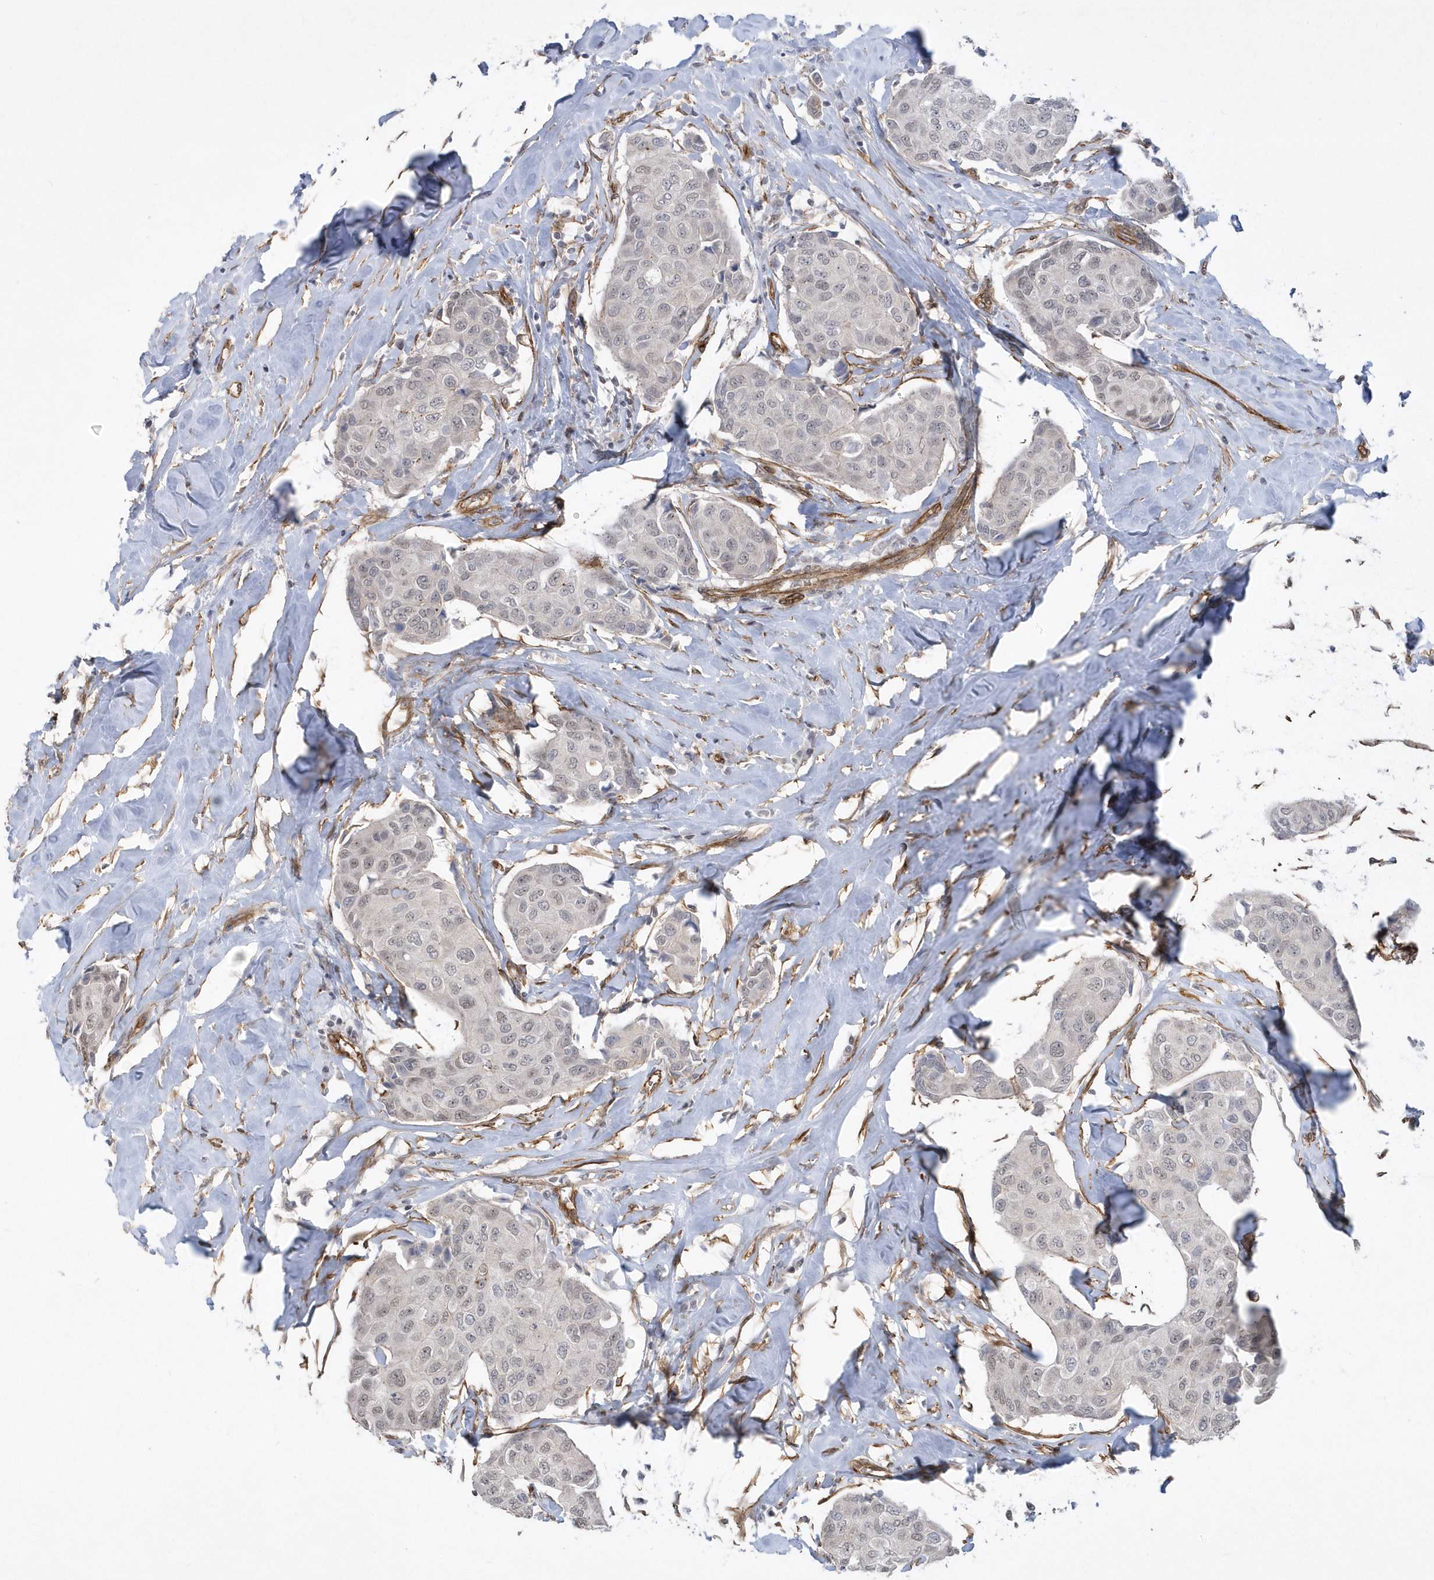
{"staining": {"intensity": "negative", "quantity": "none", "location": "none"}, "tissue": "breast cancer", "cell_type": "Tumor cells", "image_type": "cancer", "snomed": [{"axis": "morphology", "description": "Duct carcinoma"}, {"axis": "topography", "description": "Breast"}], "caption": "DAB (3,3'-diaminobenzidine) immunohistochemical staining of breast cancer (invasive ductal carcinoma) displays no significant positivity in tumor cells.", "gene": "RAI14", "patient": {"sex": "female", "age": 80}}